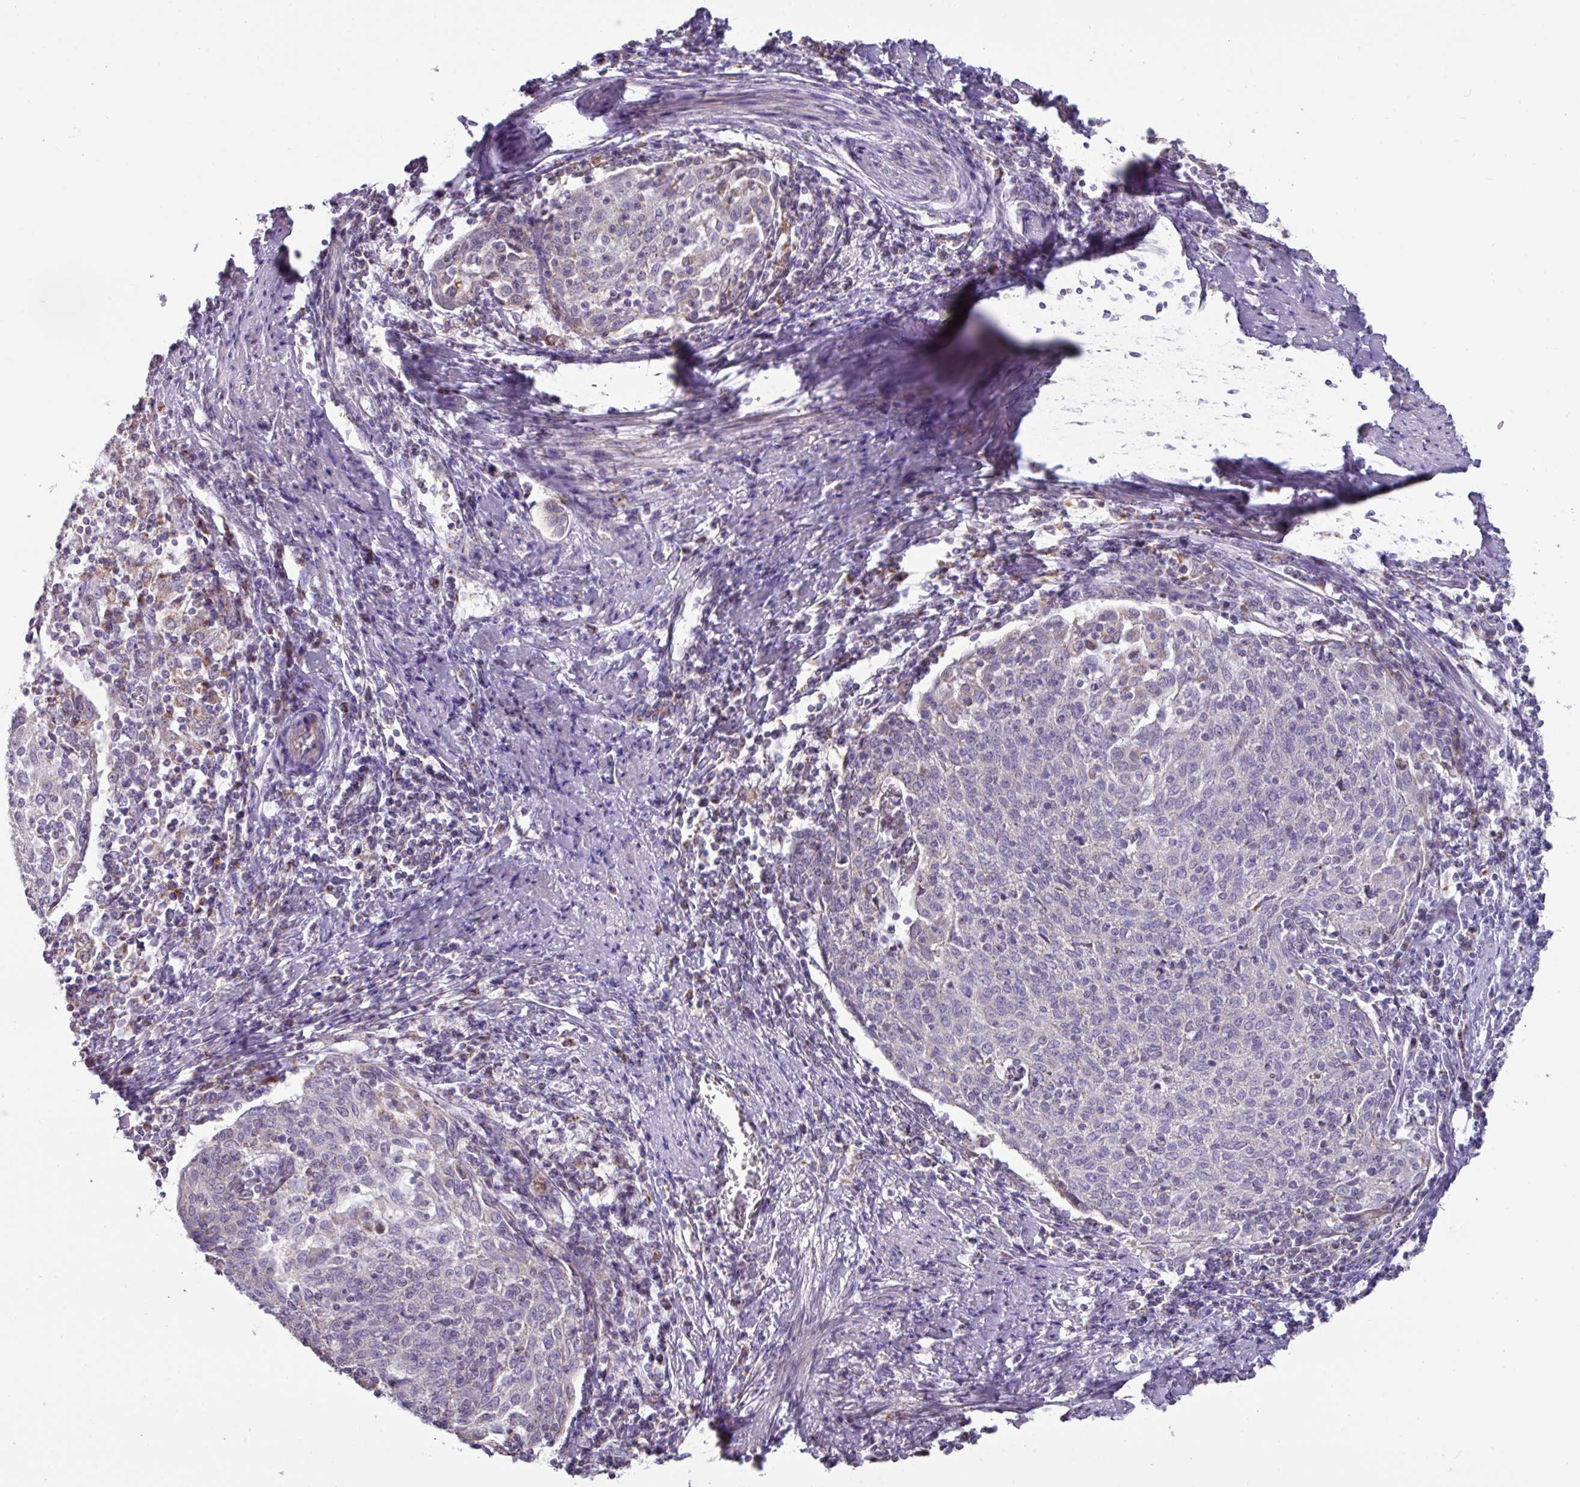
{"staining": {"intensity": "negative", "quantity": "none", "location": "none"}, "tissue": "cervical cancer", "cell_type": "Tumor cells", "image_type": "cancer", "snomed": [{"axis": "morphology", "description": "Squamous cell carcinoma, NOS"}, {"axis": "topography", "description": "Cervix"}], "caption": "Protein analysis of cervical cancer displays no significant staining in tumor cells. (Brightfield microscopy of DAB IHC at high magnification).", "gene": "MT-ND4", "patient": {"sex": "female", "age": 52}}